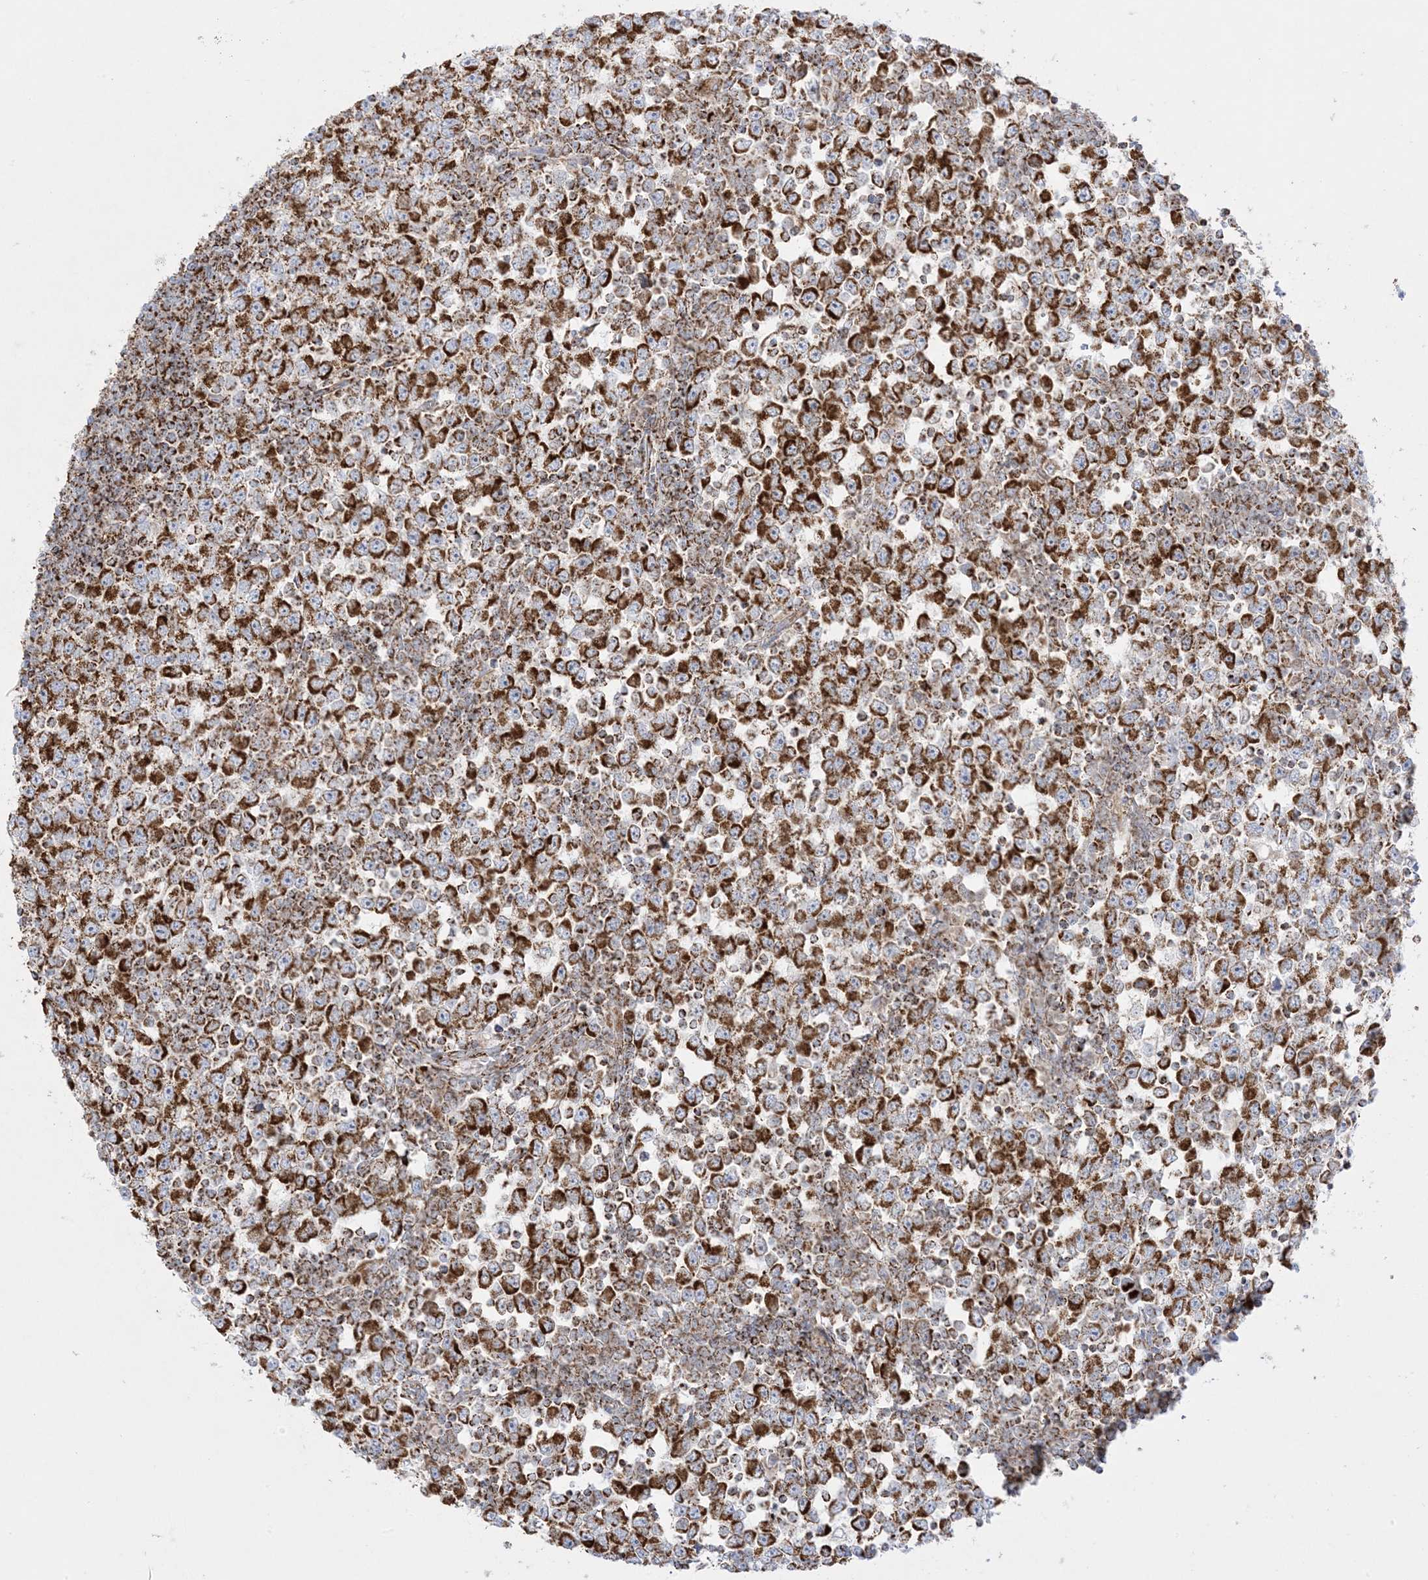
{"staining": {"intensity": "strong", "quantity": ">75%", "location": "cytoplasmic/membranous"}, "tissue": "testis cancer", "cell_type": "Tumor cells", "image_type": "cancer", "snomed": [{"axis": "morphology", "description": "Seminoma, NOS"}, {"axis": "topography", "description": "Testis"}], "caption": "Testis cancer was stained to show a protein in brown. There is high levels of strong cytoplasmic/membranous expression in approximately >75% of tumor cells. (DAB IHC, brown staining for protein, blue staining for nuclei).", "gene": "MRPS36", "patient": {"sex": "male", "age": 65}}